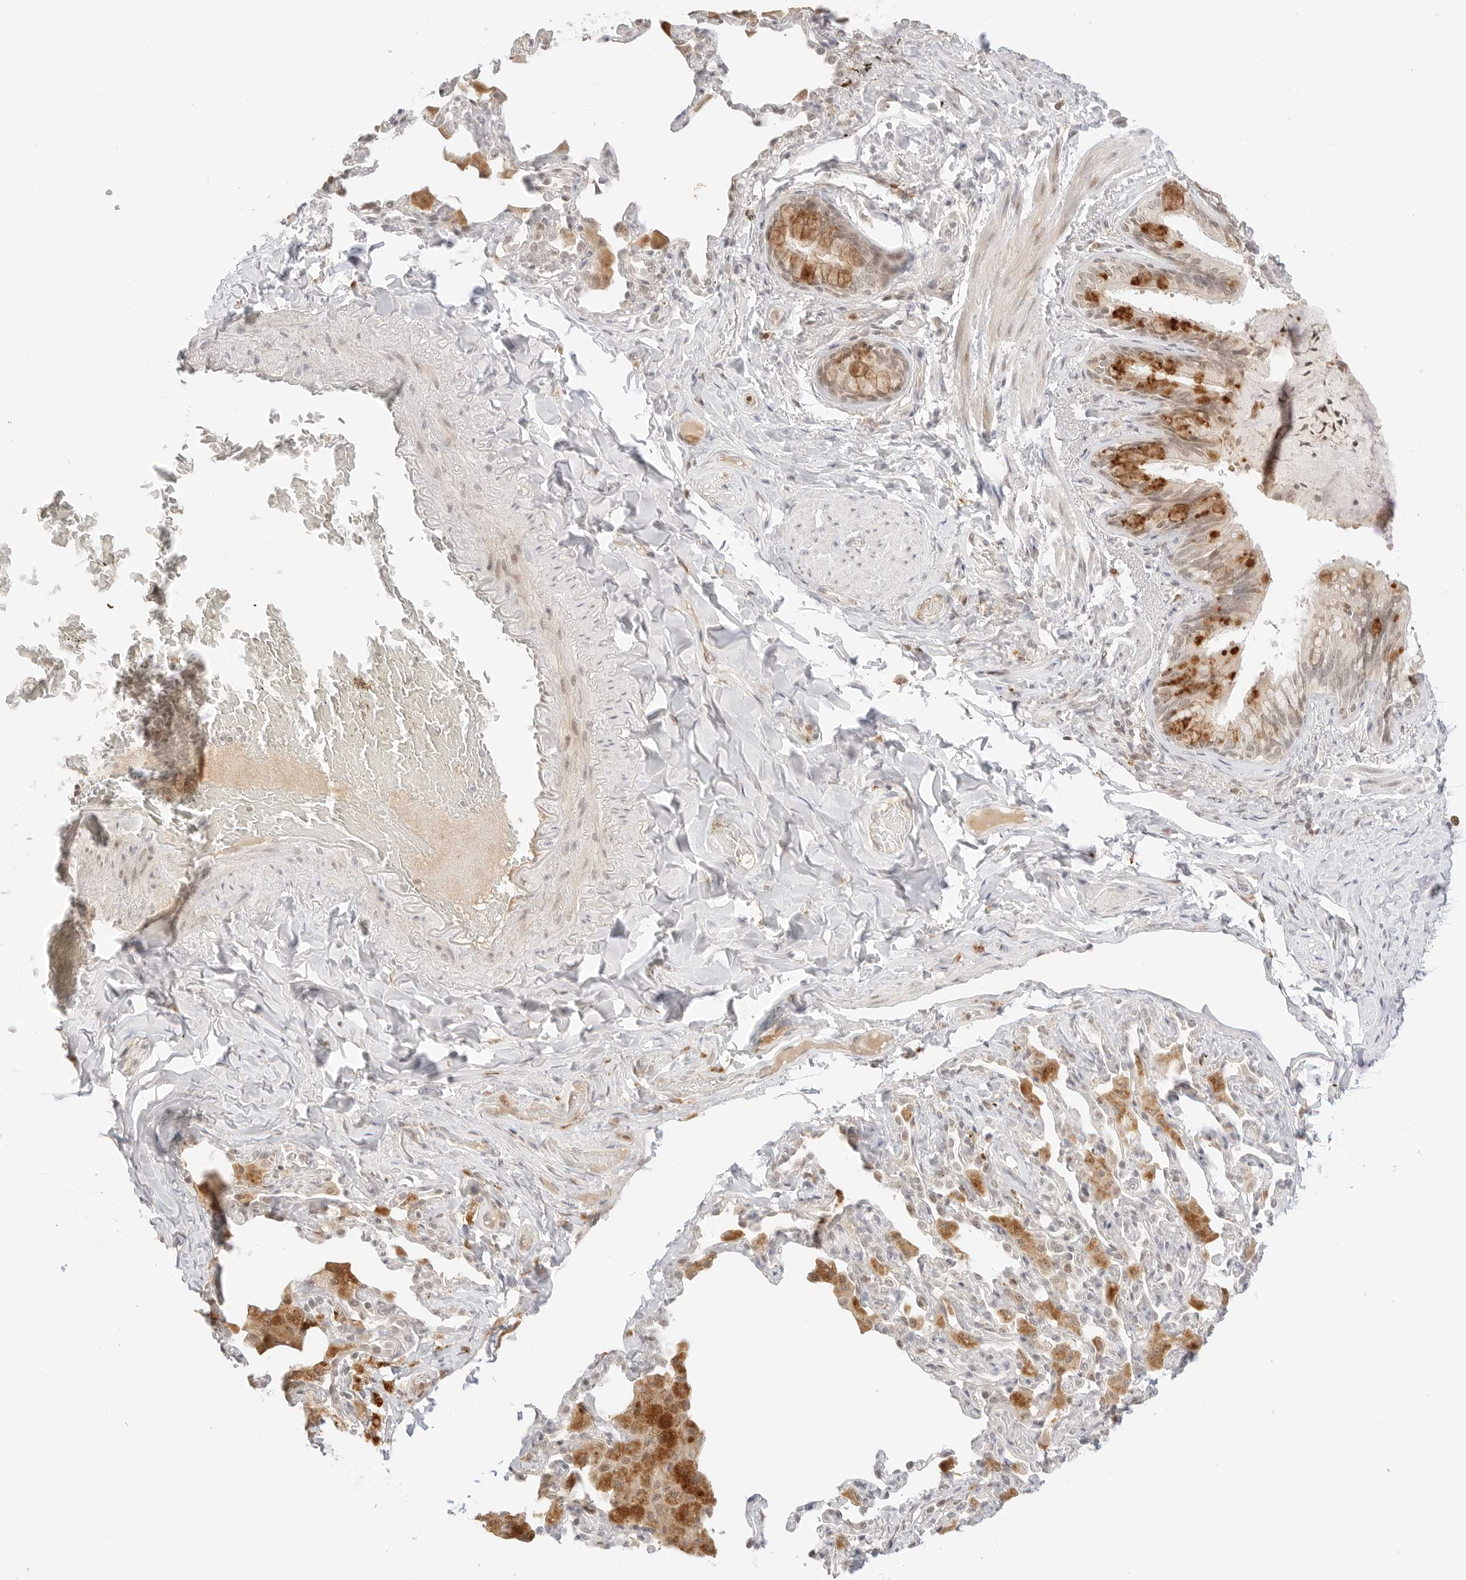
{"staining": {"intensity": "moderate", "quantity": "25%-75%", "location": "cytoplasmic/membranous,nuclear"}, "tissue": "bronchus", "cell_type": "Respiratory epithelial cells", "image_type": "normal", "snomed": [{"axis": "morphology", "description": "Normal tissue, NOS"}, {"axis": "morphology", "description": "Inflammation, NOS"}, {"axis": "topography", "description": "Bronchus"}, {"axis": "topography", "description": "Lung"}], "caption": "Immunohistochemical staining of benign bronchus exhibits moderate cytoplasmic/membranous,nuclear protein expression in about 25%-75% of respiratory epithelial cells.", "gene": "RPS6KL1", "patient": {"sex": "female", "age": 46}}